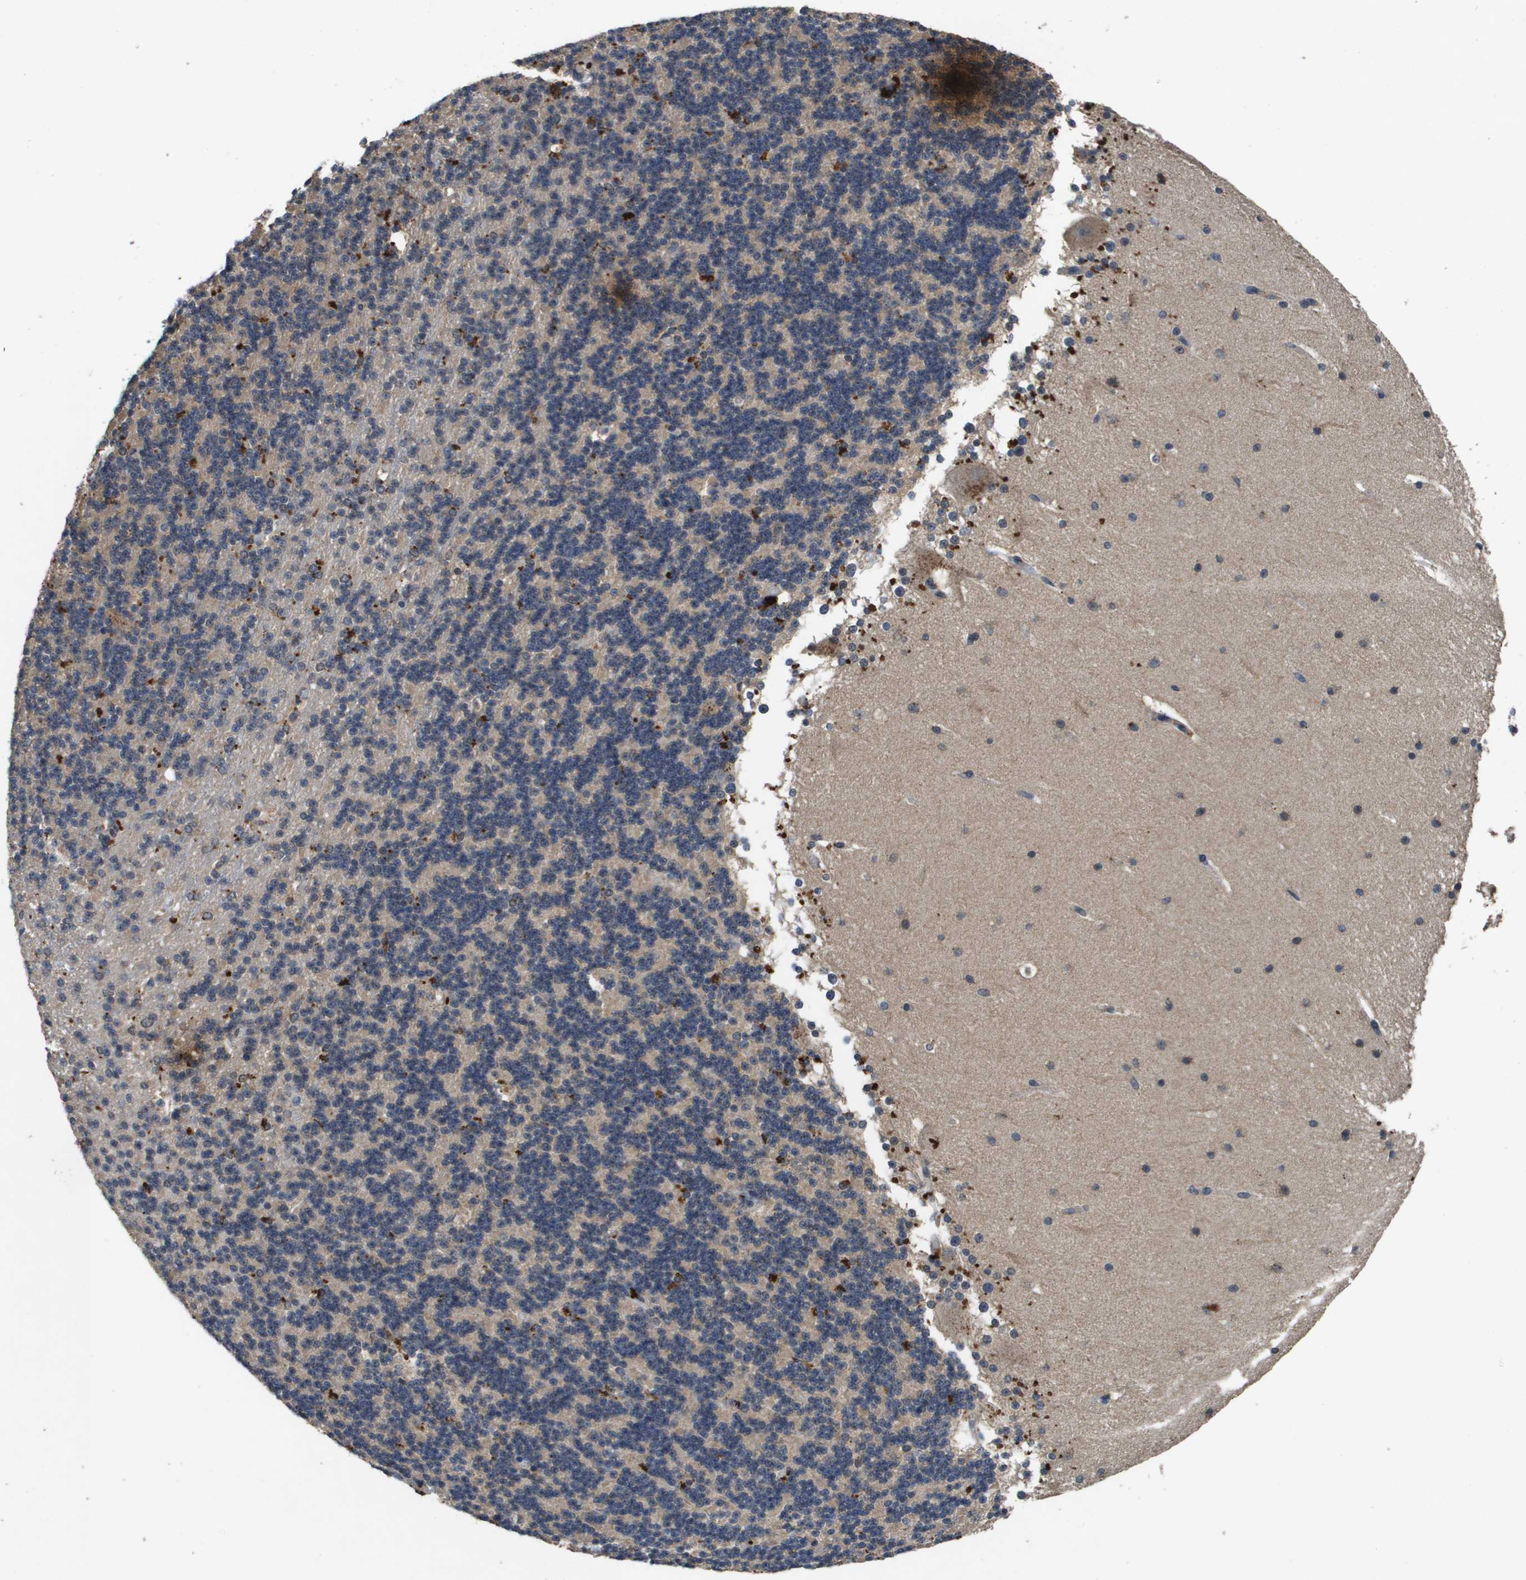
{"staining": {"intensity": "weak", "quantity": "25%-75%", "location": "cytoplasmic/membranous"}, "tissue": "cerebellum", "cell_type": "Cells in granular layer", "image_type": "normal", "snomed": [{"axis": "morphology", "description": "Normal tissue, NOS"}, {"axis": "topography", "description": "Cerebellum"}], "caption": "Cerebellum stained with IHC shows weak cytoplasmic/membranous staining in about 25%-75% of cells in granular layer.", "gene": "PROC", "patient": {"sex": "female", "age": 19}}